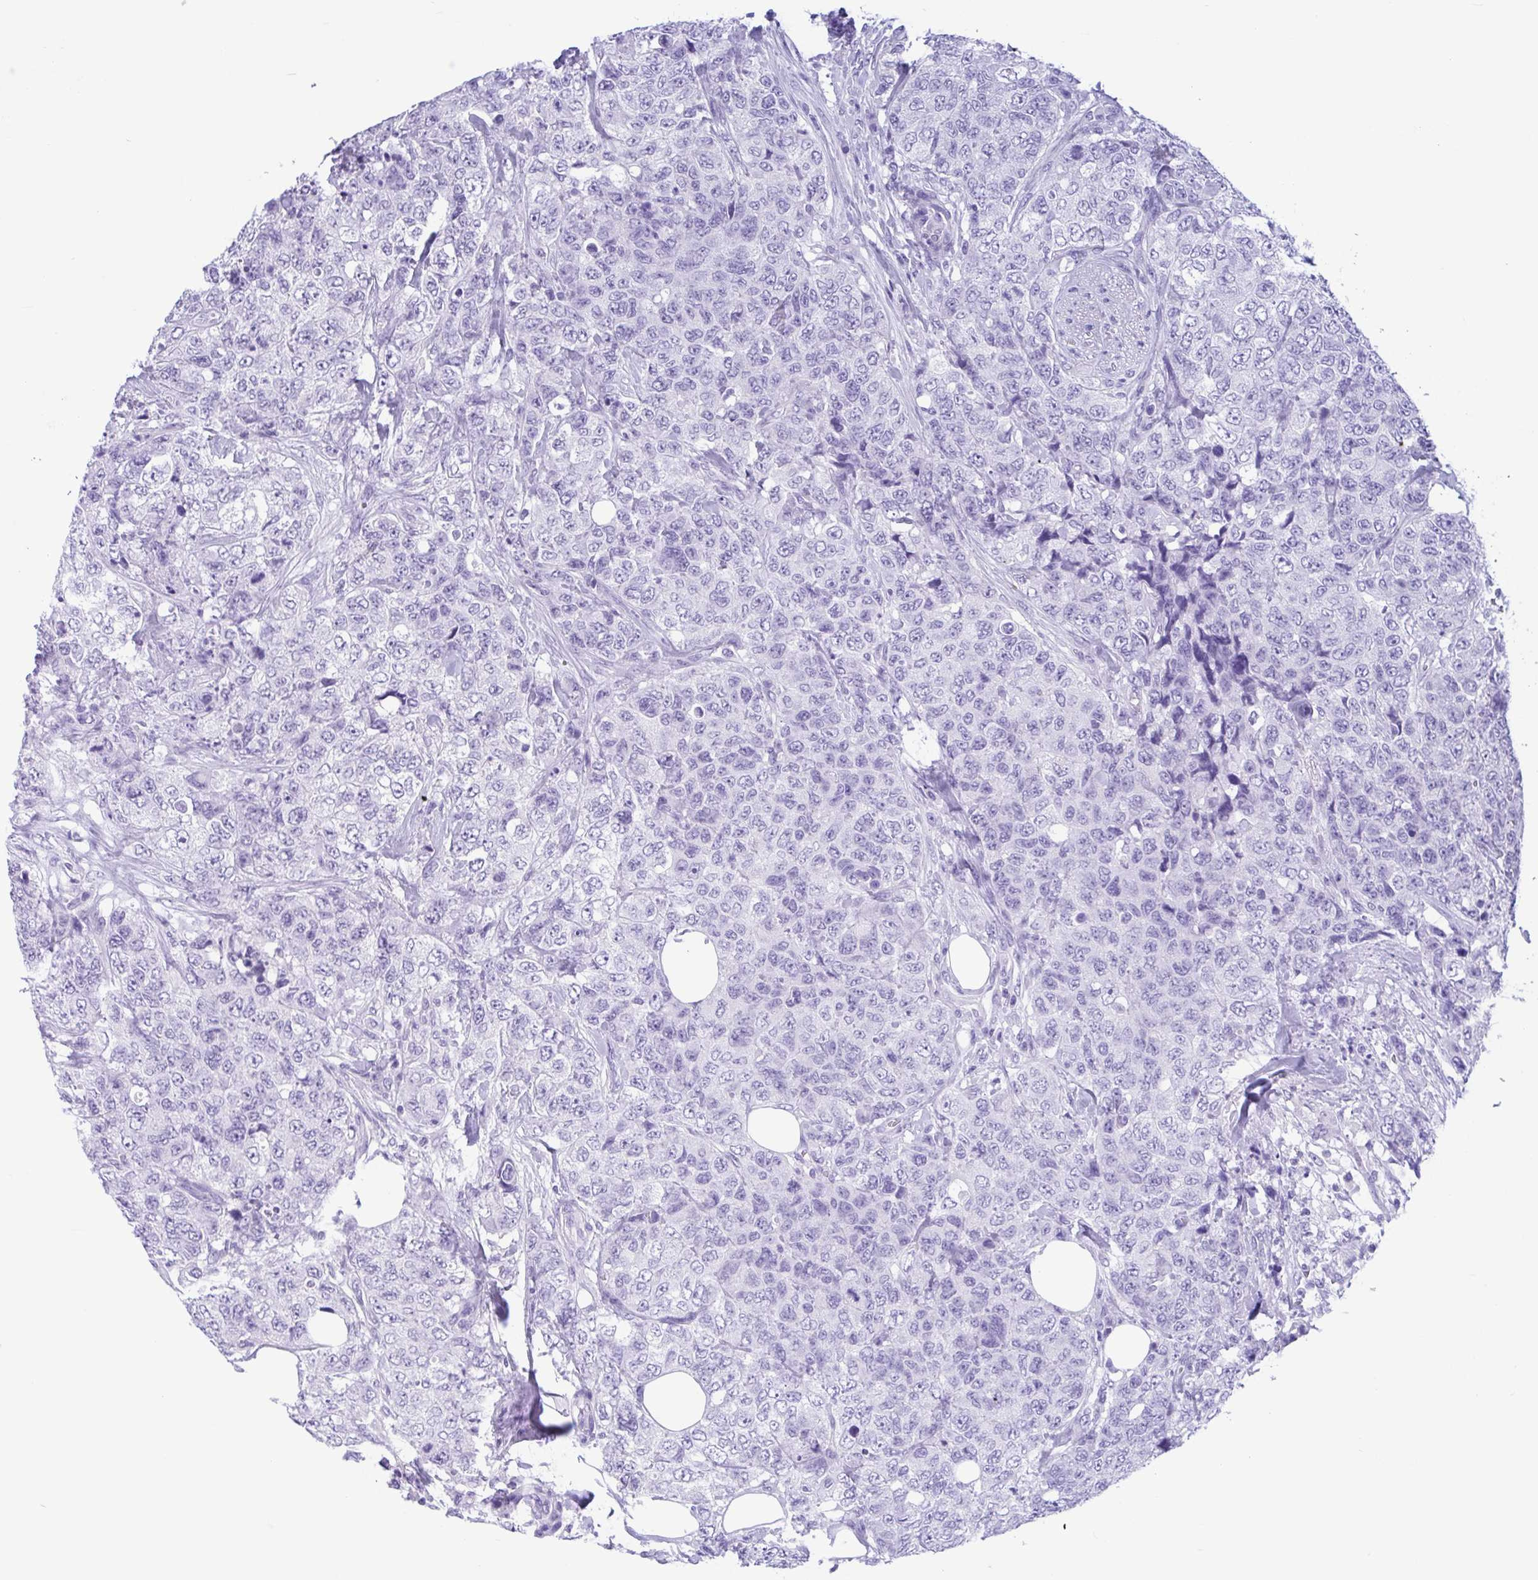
{"staining": {"intensity": "negative", "quantity": "none", "location": "none"}, "tissue": "urothelial cancer", "cell_type": "Tumor cells", "image_type": "cancer", "snomed": [{"axis": "morphology", "description": "Urothelial carcinoma, High grade"}, {"axis": "topography", "description": "Urinary bladder"}], "caption": "The micrograph shows no staining of tumor cells in urothelial carcinoma (high-grade).", "gene": "OR4N4", "patient": {"sex": "female", "age": 78}}